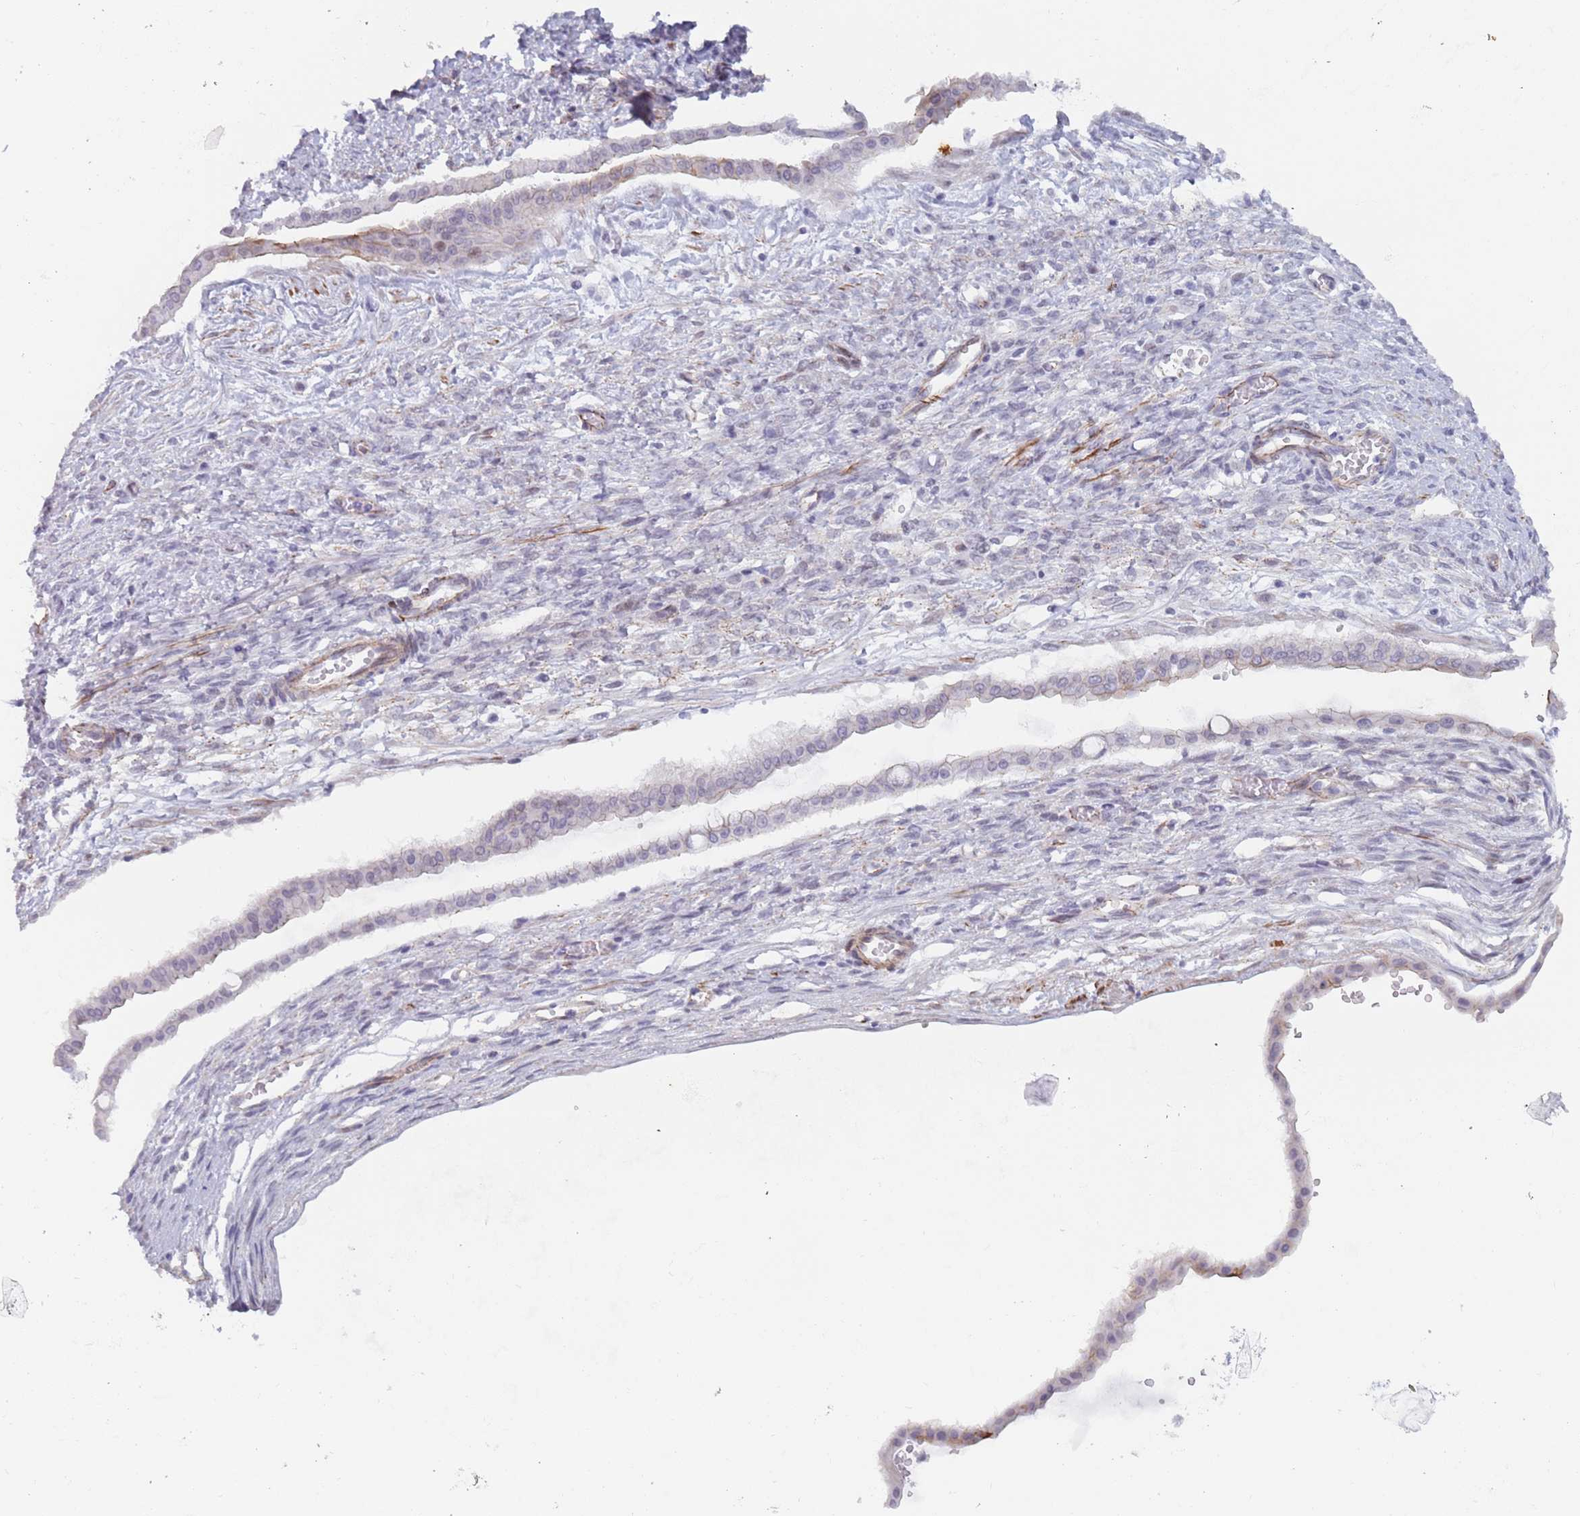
{"staining": {"intensity": "weak", "quantity": "<25%", "location": "cytoplasmic/membranous"}, "tissue": "ovarian cancer", "cell_type": "Tumor cells", "image_type": "cancer", "snomed": [{"axis": "morphology", "description": "Cystadenocarcinoma, mucinous, NOS"}, {"axis": "topography", "description": "Ovary"}], "caption": "Human ovarian cancer stained for a protein using immunohistochemistry (IHC) demonstrates no staining in tumor cells.", "gene": "OR5A2", "patient": {"sex": "female", "age": 73}}